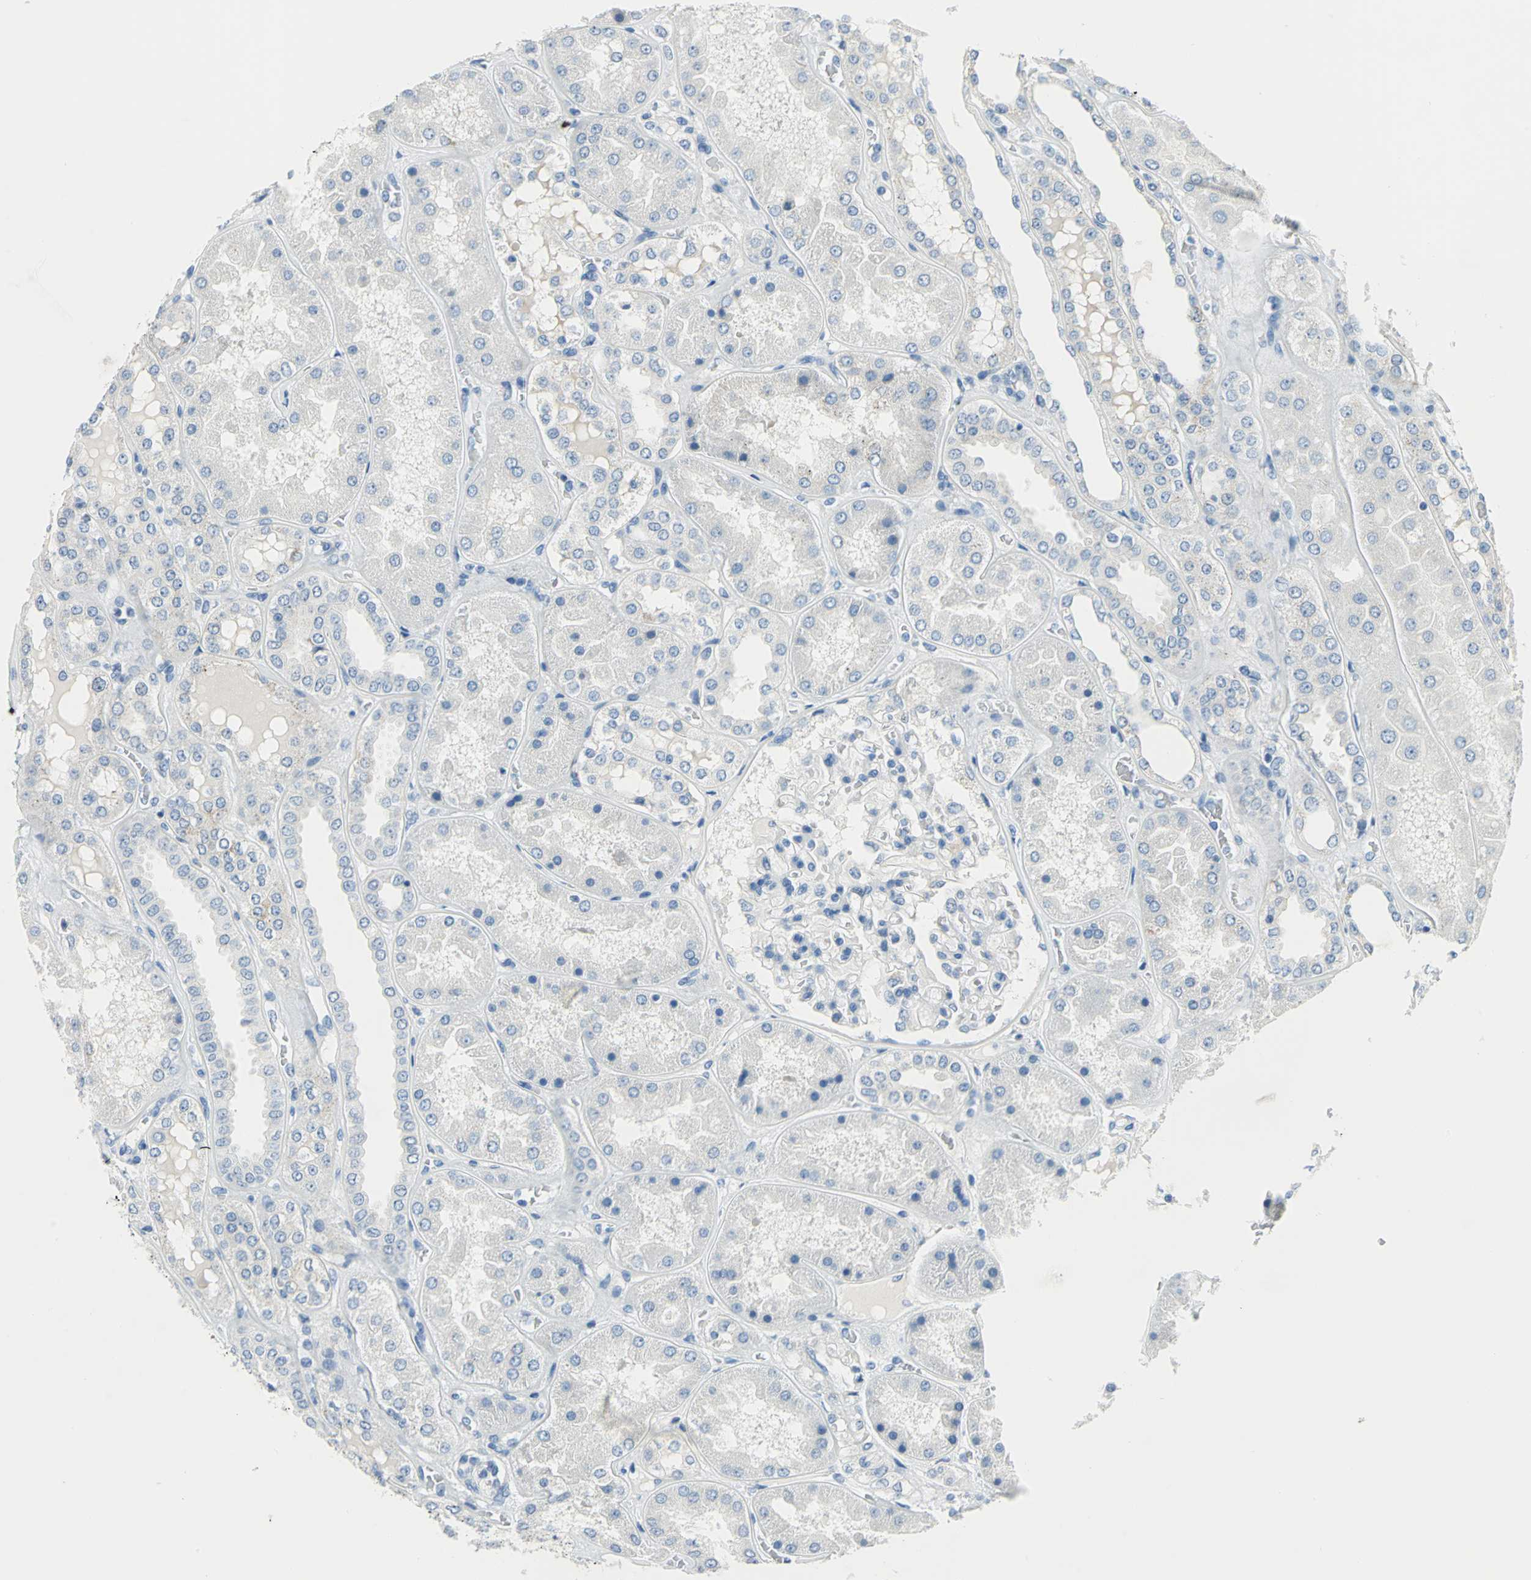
{"staining": {"intensity": "negative", "quantity": "none", "location": "none"}, "tissue": "kidney", "cell_type": "Cells in glomeruli", "image_type": "normal", "snomed": [{"axis": "morphology", "description": "Normal tissue, NOS"}, {"axis": "topography", "description": "Kidney"}], "caption": "DAB immunohistochemical staining of benign human kidney exhibits no significant staining in cells in glomeruli.", "gene": "MUC4", "patient": {"sex": "female", "age": 56}}